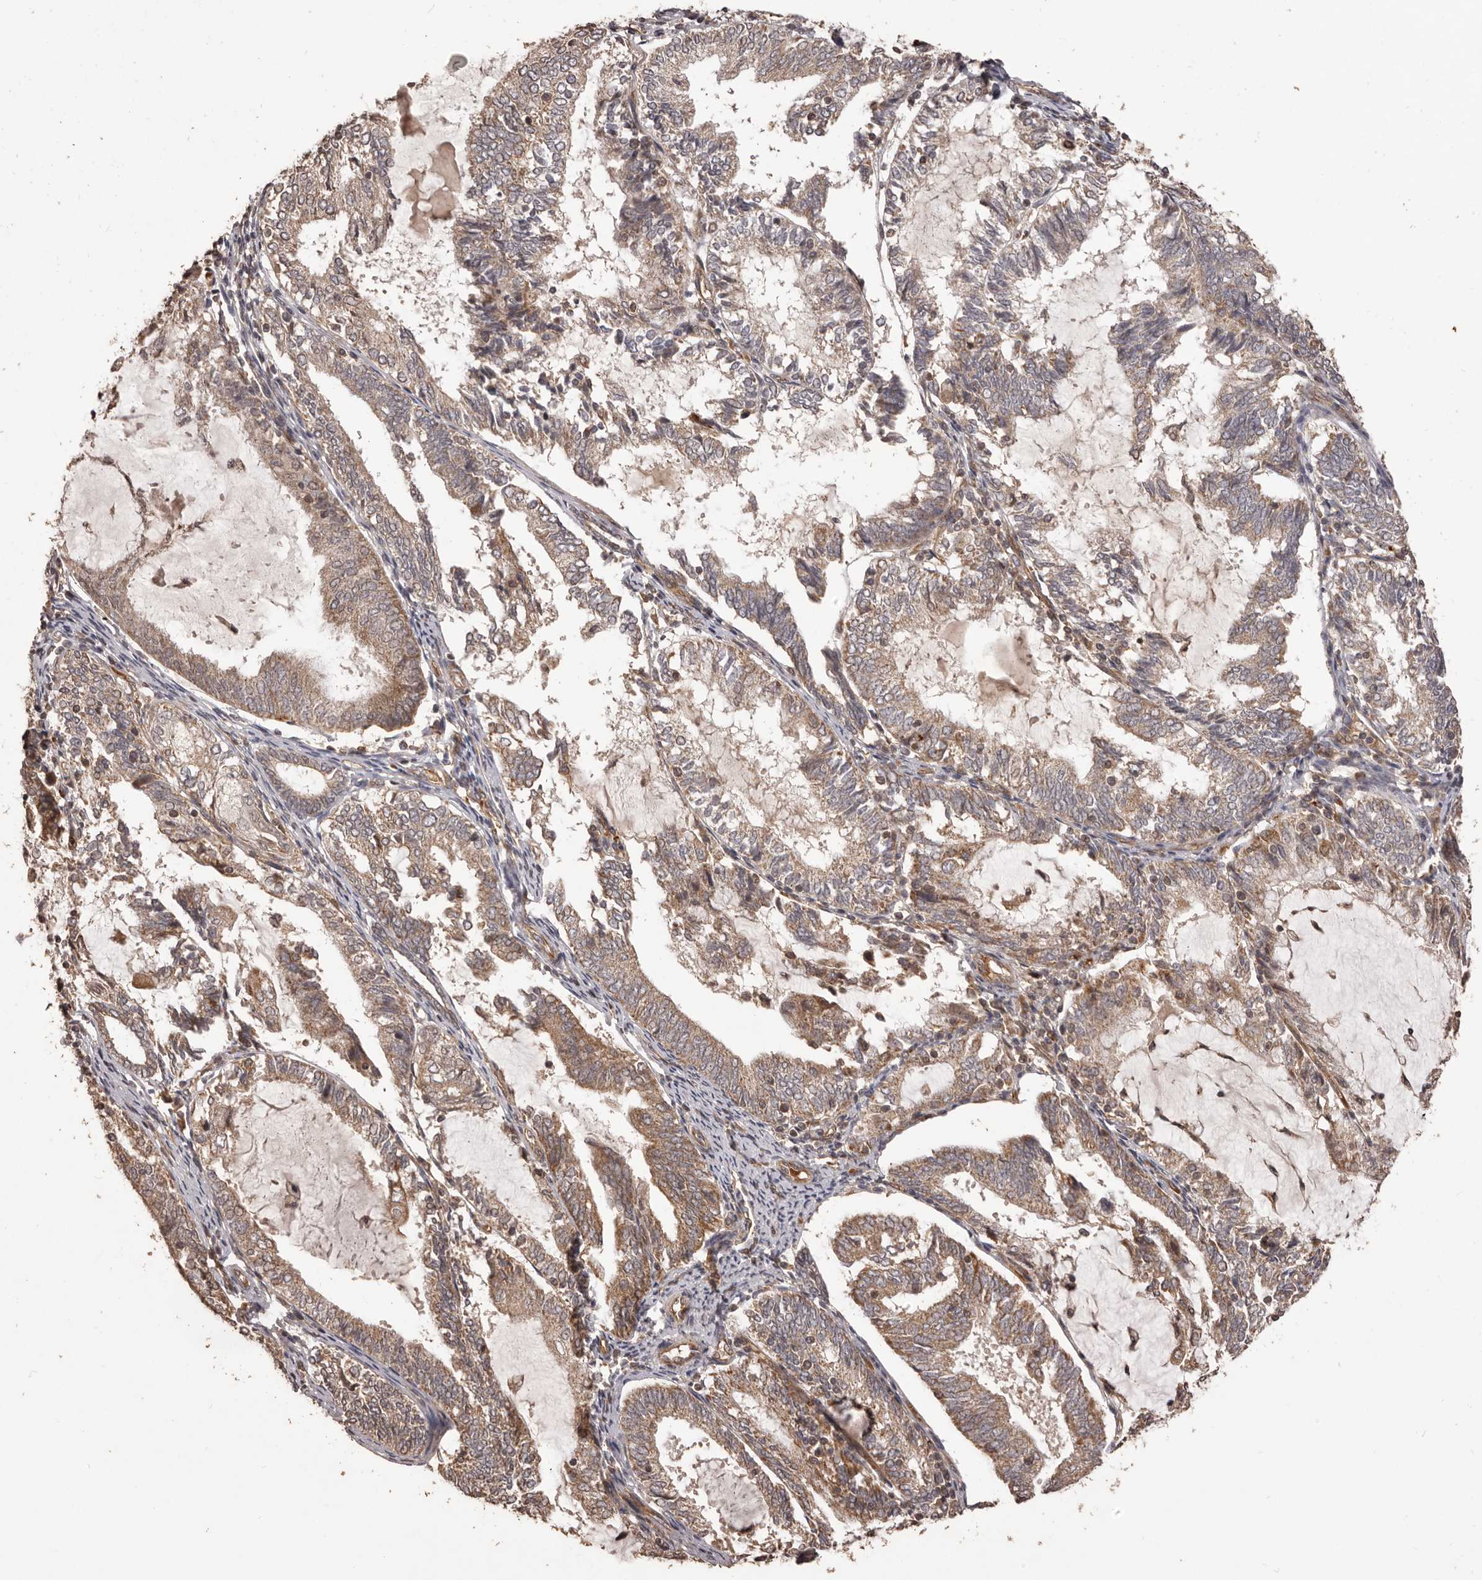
{"staining": {"intensity": "moderate", "quantity": ">75%", "location": "cytoplasmic/membranous"}, "tissue": "endometrial cancer", "cell_type": "Tumor cells", "image_type": "cancer", "snomed": [{"axis": "morphology", "description": "Adenocarcinoma, NOS"}, {"axis": "topography", "description": "Endometrium"}], "caption": "Immunohistochemistry (DAB (3,3'-diaminobenzidine)) staining of human endometrial adenocarcinoma reveals moderate cytoplasmic/membranous protein positivity in about >75% of tumor cells.", "gene": "QRSL1", "patient": {"sex": "female", "age": 81}}